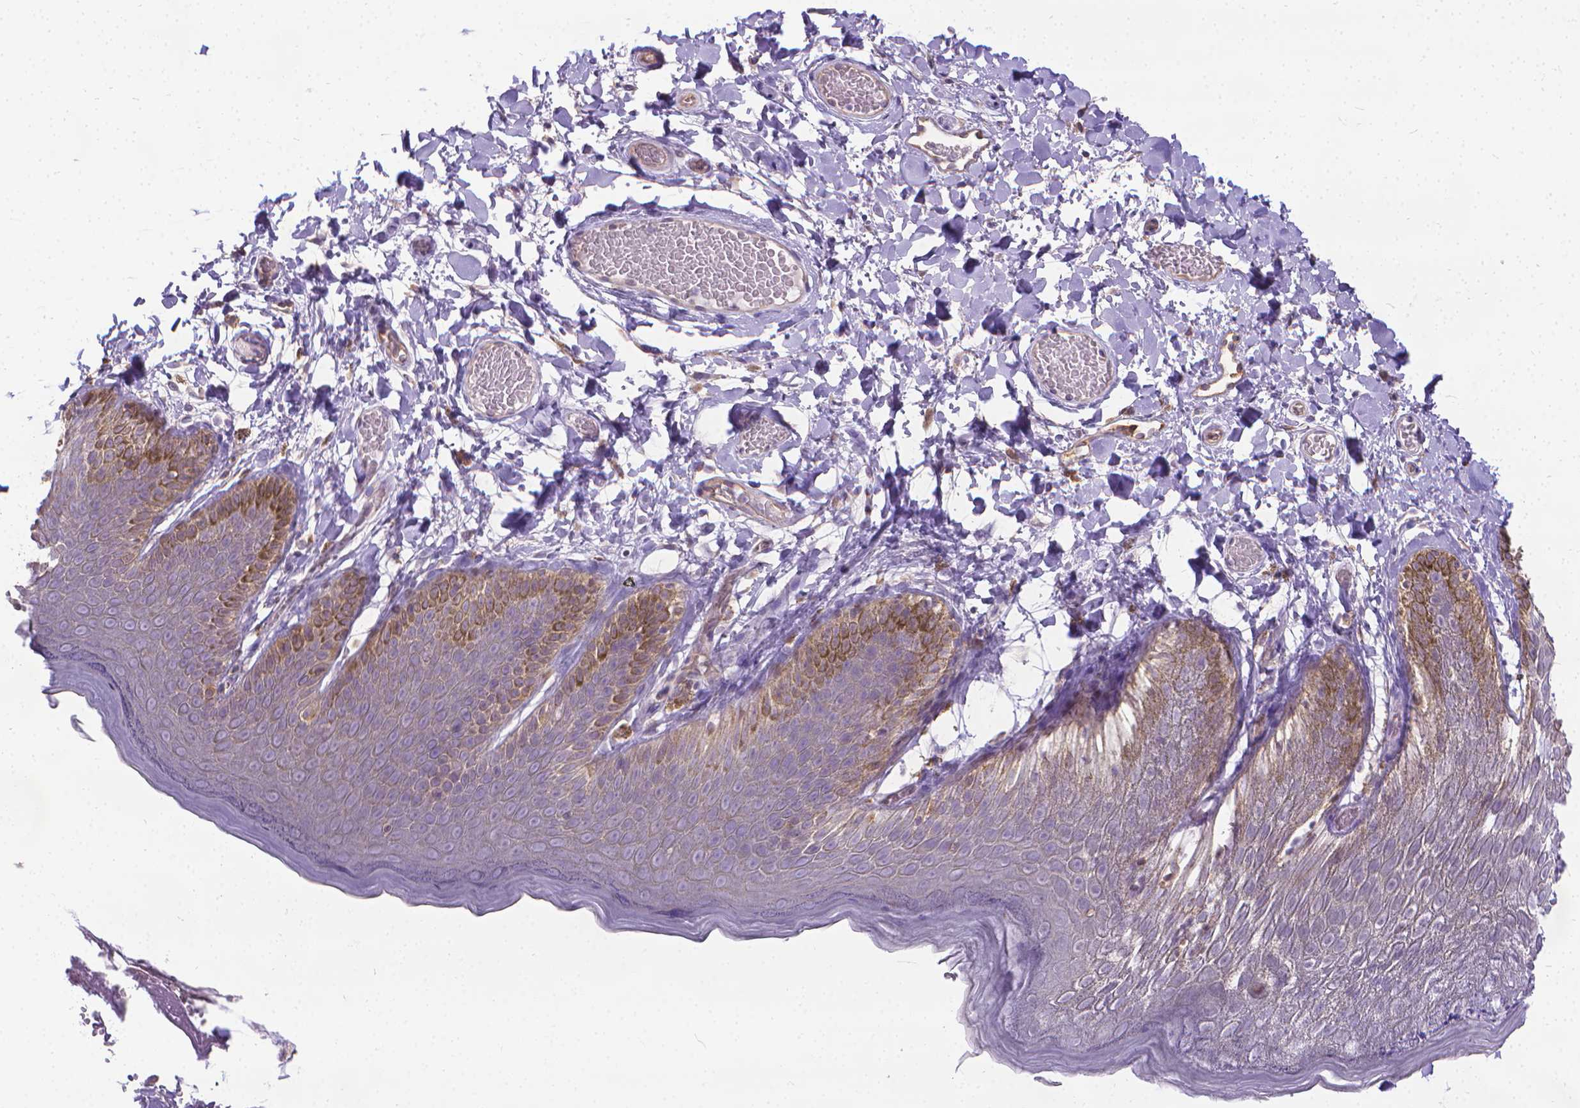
{"staining": {"intensity": "moderate", "quantity": "<25%", "location": "cytoplasmic/membranous"}, "tissue": "skin", "cell_type": "Epidermal cells", "image_type": "normal", "snomed": [{"axis": "morphology", "description": "Normal tissue, NOS"}, {"axis": "topography", "description": "Anal"}], "caption": "DAB immunohistochemical staining of benign skin displays moderate cytoplasmic/membranous protein positivity in about <25% of epidermal cells.", "gene": "CFAP299", "patient": {"sex": "male", "age": 53}}